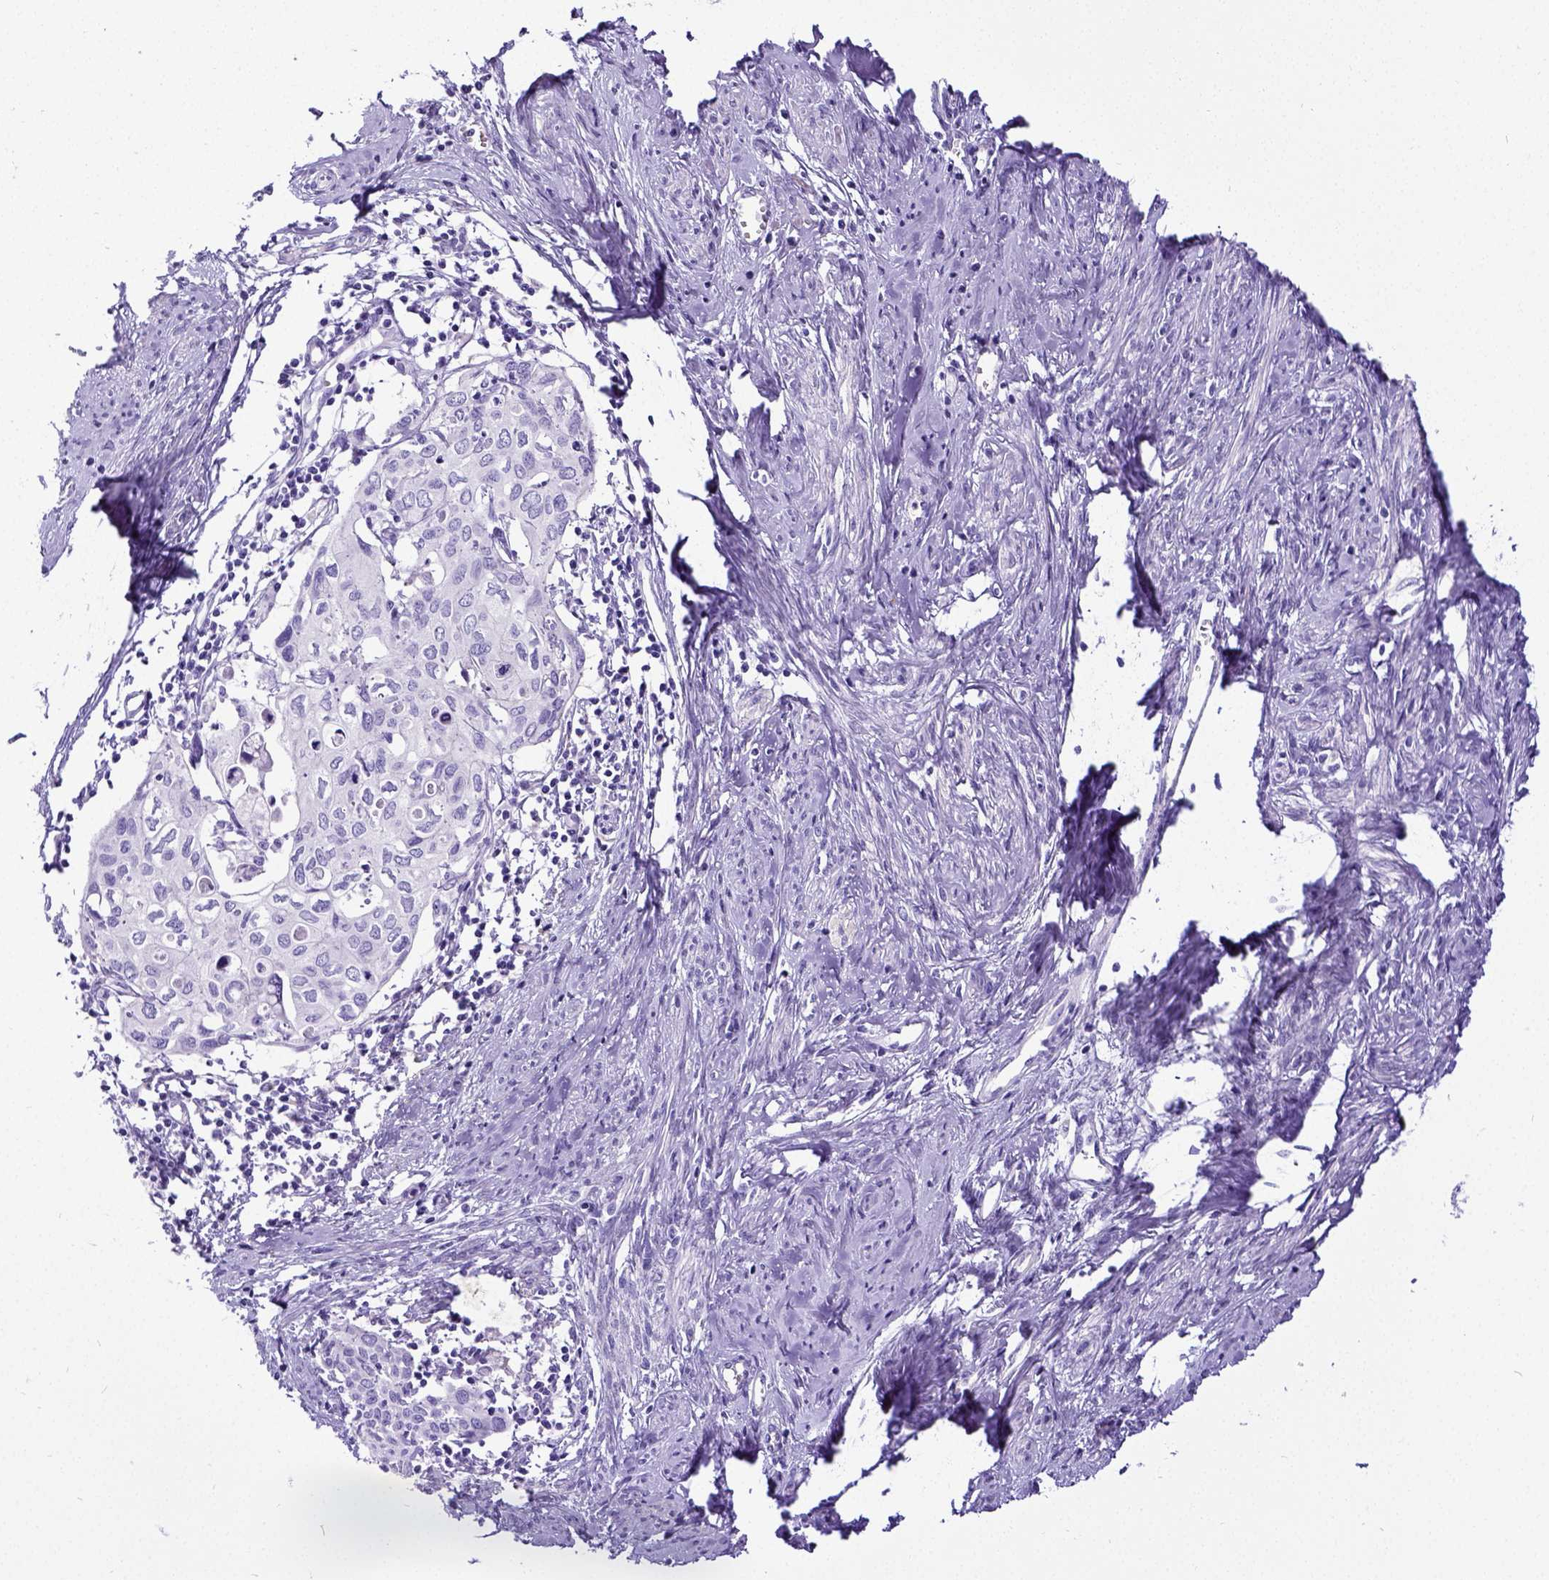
{"staining": {"intensity": "negative", "quantity": "none", "location": "none"}, "tissue": "cervical cancer", "cell_type": "Tumor cells", "image_type": "cancer", "snomed": [{"axis": "morphology", "description": "Squamous cell carcinoma, NOS"}, {"axis": "topography", "description": "Cervix"}], "caption": "This is an immunohistochemistry (IHC) micrograph of squamous cell carcinoma (cervical). There is no staining in tumor cells.", "gene": "SATB2", "patient": {"sex": "female", "age": 62}}